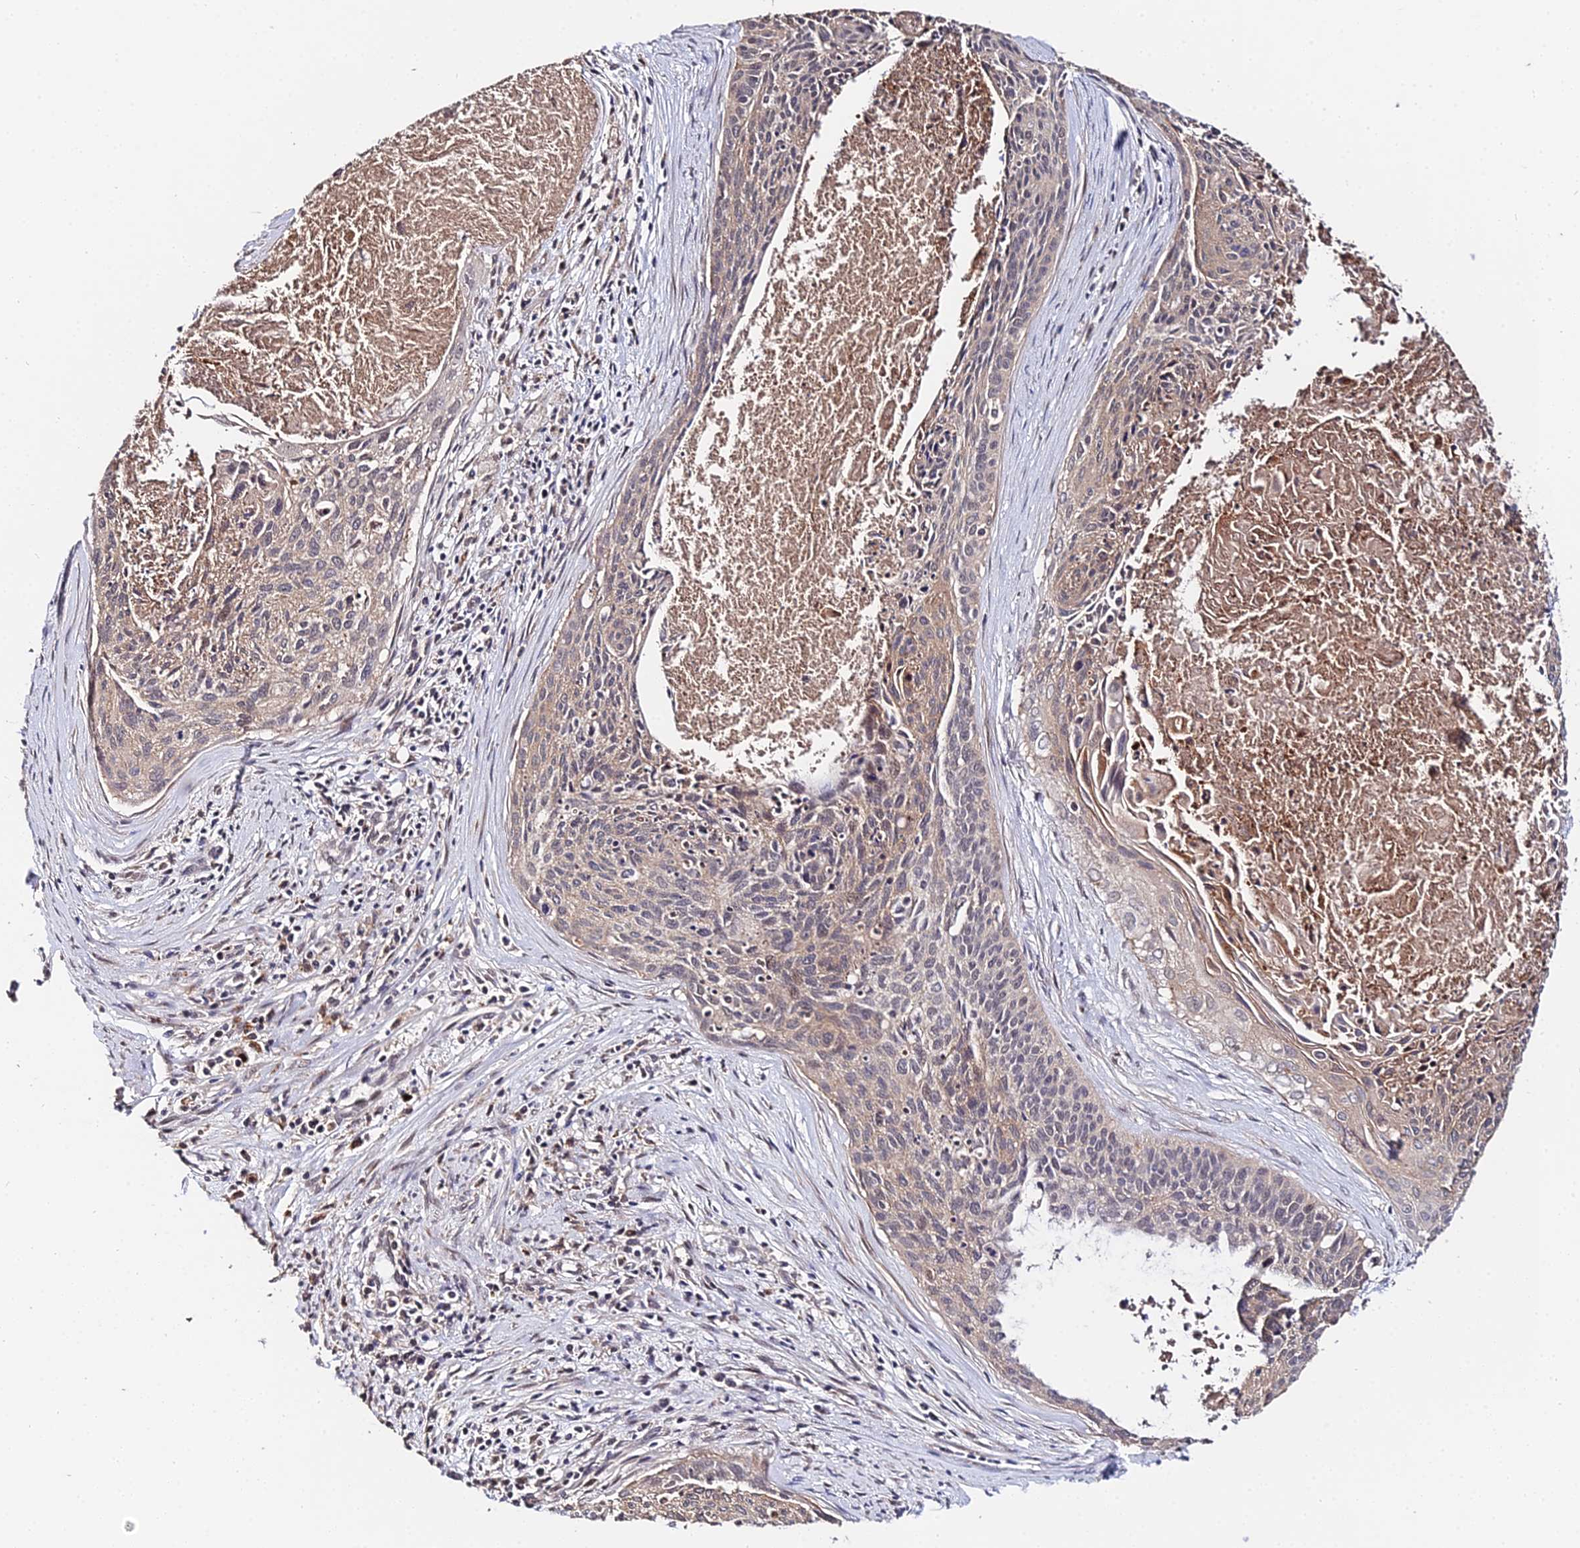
{"staining": {"intensity": "weak", "quantity": "<25%", "location": "cytoplasmic/membranous"}, "tissue": "cervical cancer", "cell_type": "Tumor cells", "image_type": "cancer", "snomed": [{"axis": "morphology", "description": "Squamous cell carcinoma, NOS"}, {"axis": "topography", "description": "Cervix"}], "caption": "Cervical cancer (squamous cell carcinoma) stained for a protein using immunohistochemistry (IHC) reveals no staining tumor cells.", "gene": "LSM5", "patient": {"sex": "female", "age": 55}}